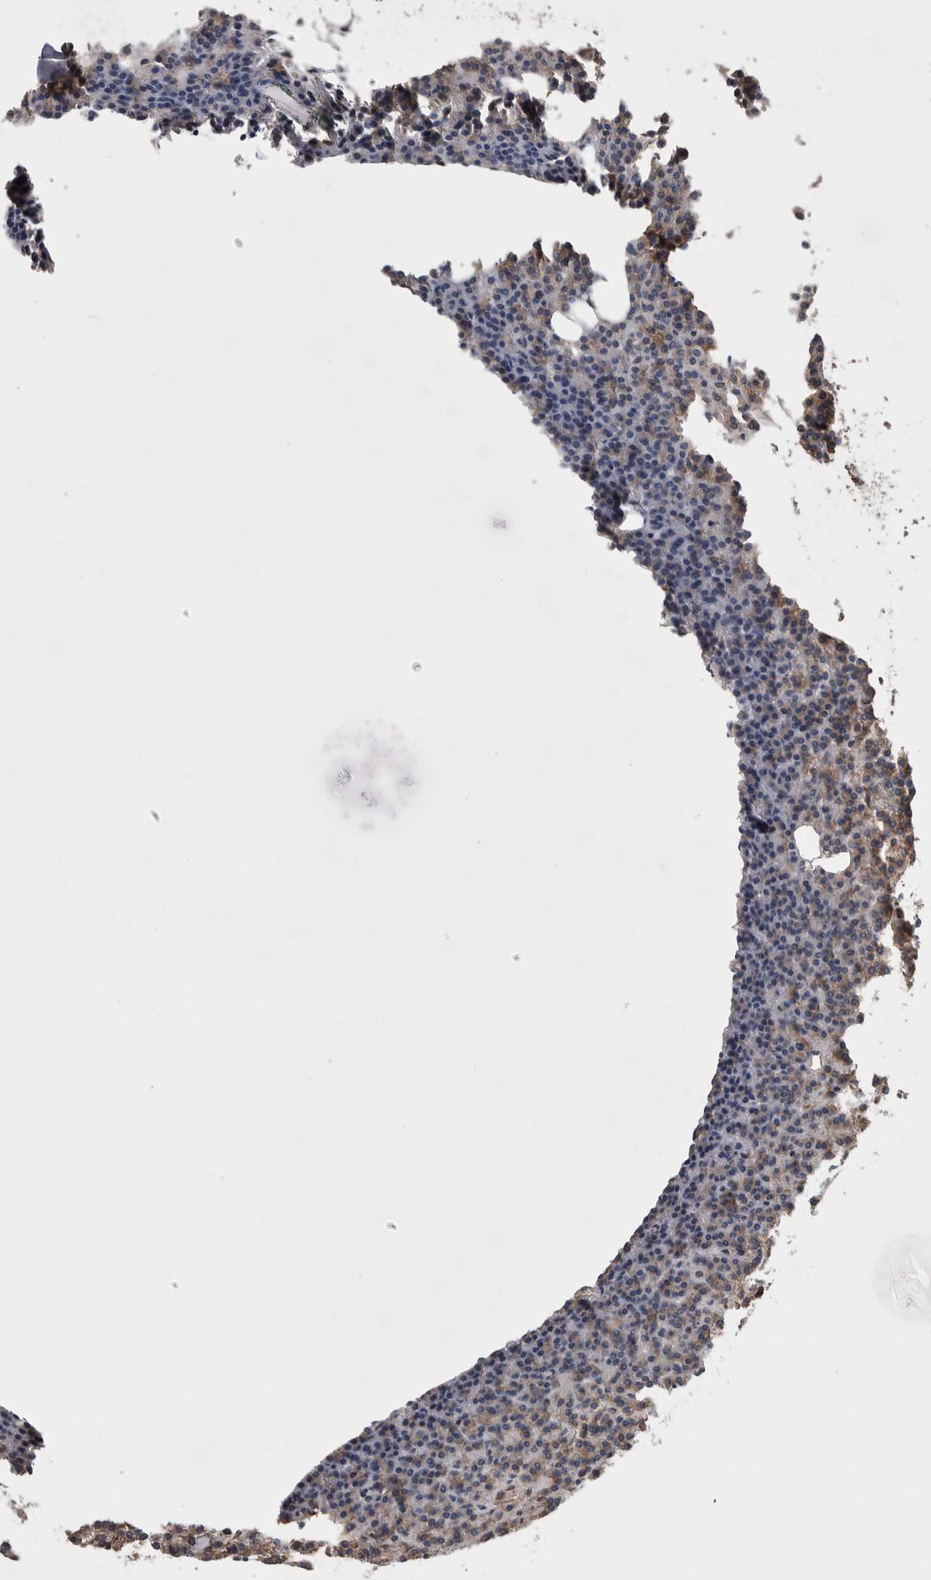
{"staining": {"intensity": "moderate", "quantity": "25%-75%", "location": "cytoplasmic/membranous"}, "tissue": "parathyroid gland", "cell_type": "Glandular cells", "image_type": "normal", "snomed": [{"axis": "morphology", "description": "Normal tissue, NOS"}, {"axis": "morphology", "description": "Adenoma, NOS"}, {"axis": "topography", "description": "Parathyroid gland"}], "caption": "Benign parathyroid gland was stained to show a protein in brown. There is medium levels of moderate cytoplasmic/membranous staining in about 25%-75% of glandular cells. (IHC, brightfield microscopy, high magnification).", "gene": "KIF12", "patient": {"sex": "female", "age": 57}}